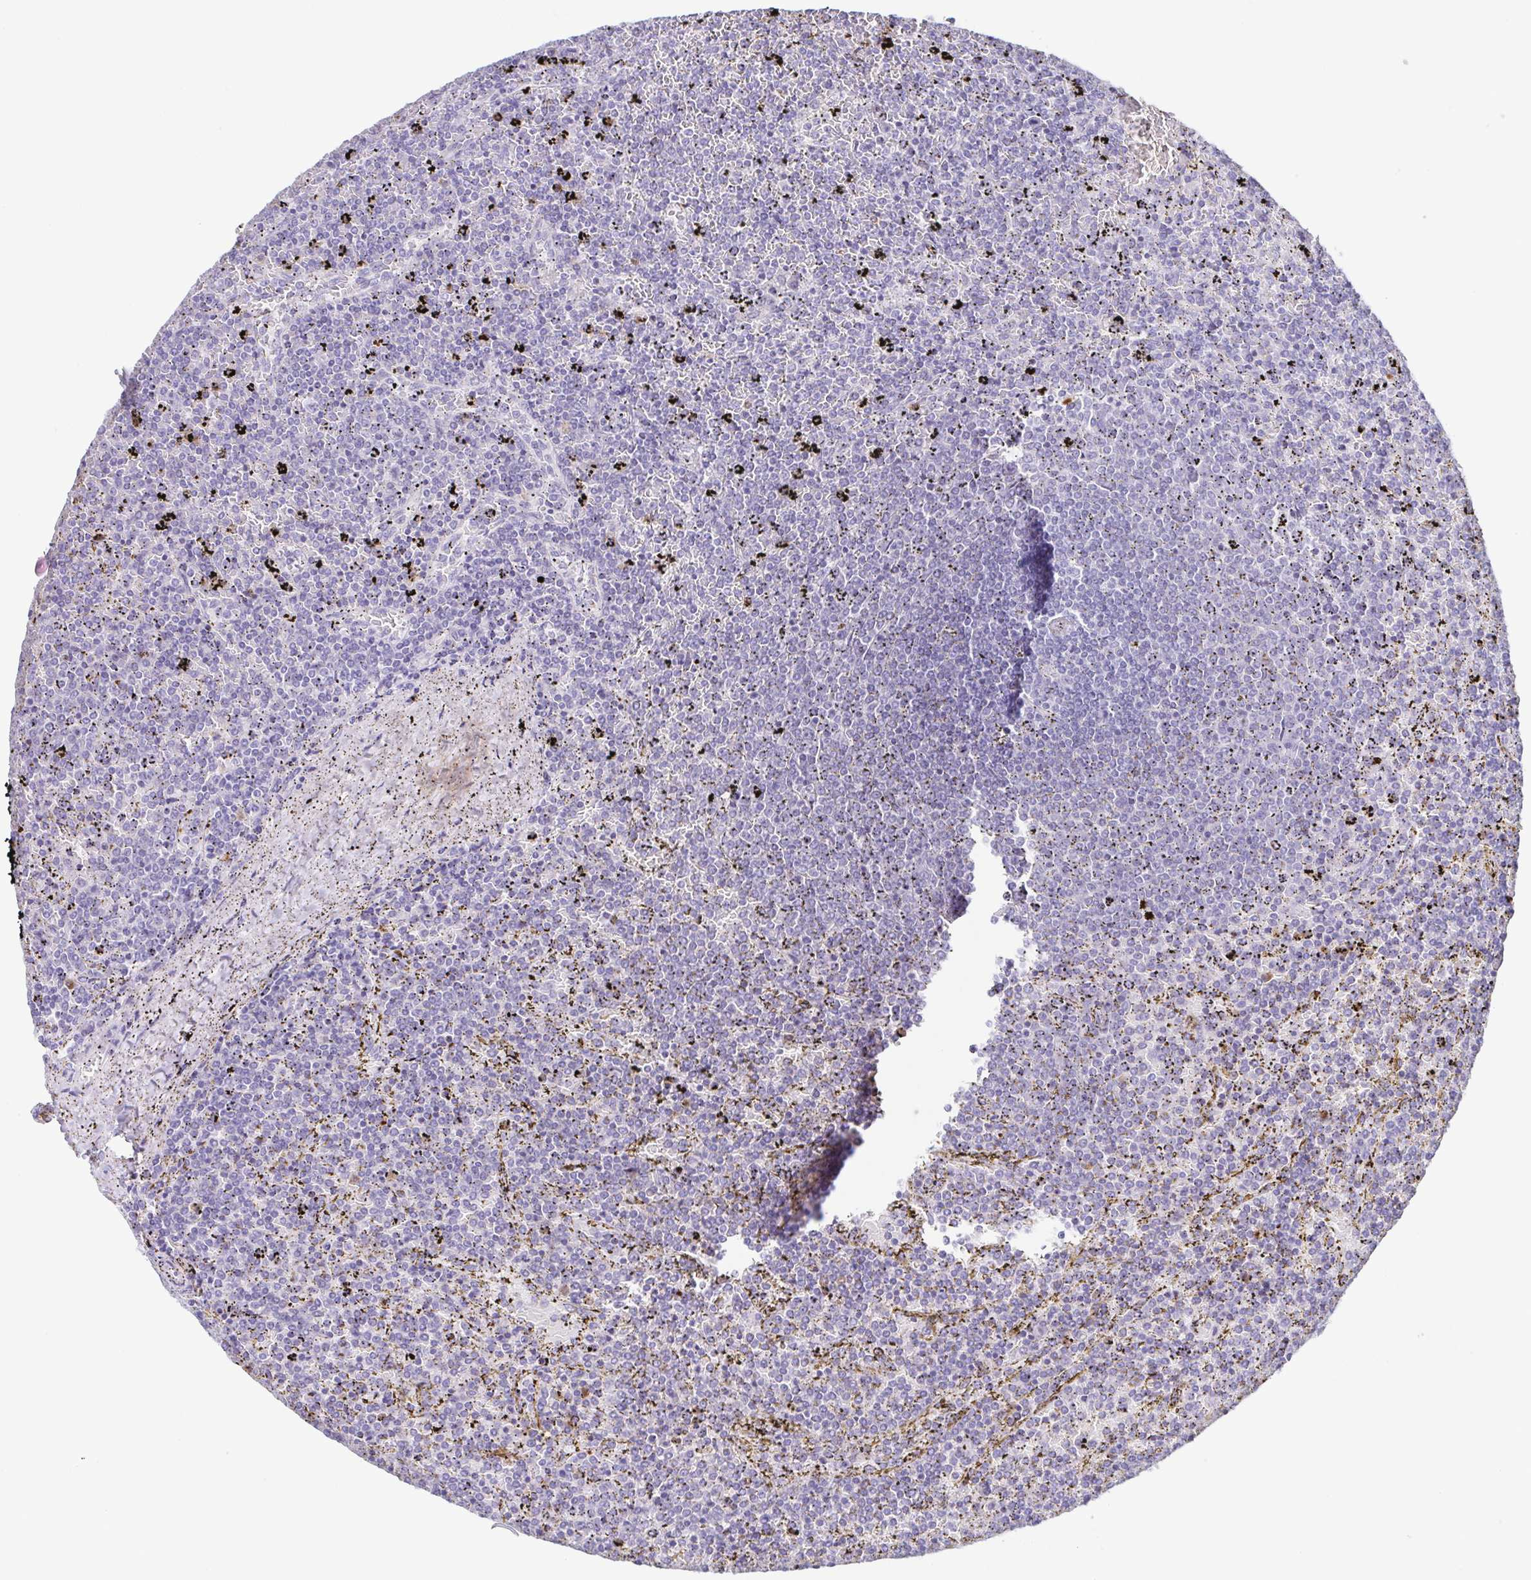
{"staining": {"intensity": "negative", "quantity": "none", "location": "none"}, "tissue": "lymphoma", "cell_type": "Tumor cells", "image_type": "cancer", "snomed": [{"axis": "morphology", "description": "Malignant lymphoma, non-Hodgkin's type, Low grade"}, {"axis": "topography", "description": "Spleen"}], "caption": "Immunohistochemistry (IHC) of low-grade malignant lymphoma, non-Hodgkin's type demonstrates no staining in tumor cells.", "gene": "AZU1", "patient": {"sex": "female", "age": 77}}